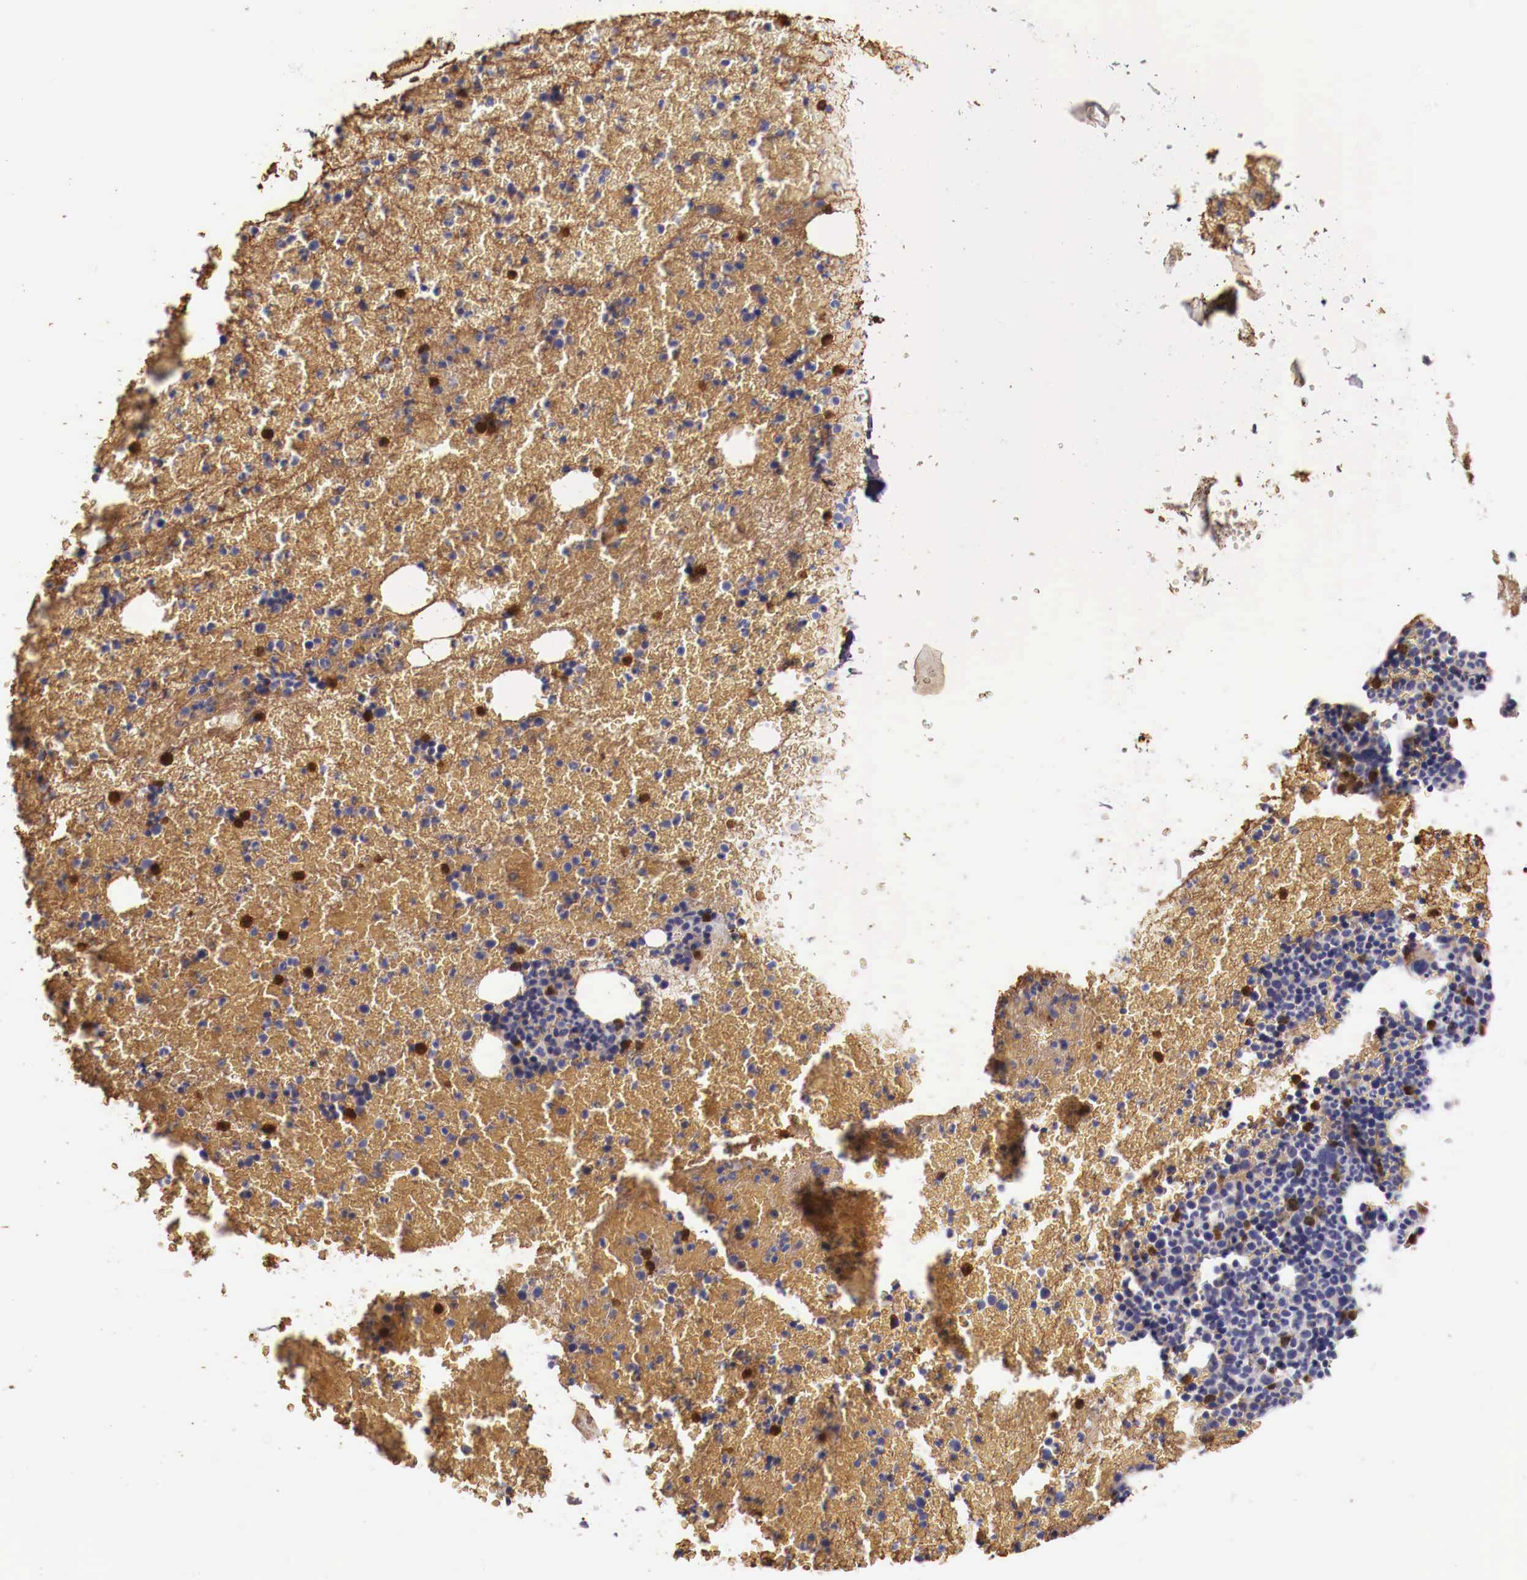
{"staining": {"intensity": "strong", "quantity": "<25%", "location": "cytoplasmic/membranous"}, "tissue": "bone marrow", "cell_type": "Hematopoietic cells", "image_type": "normal", "snomed": [{"axis": "morphology", "description": "Normal tissue, NOS"}, {"axis": "topography", "description": "Bone marrow"}], "caption": "The histopathology image demonstrates immunohistochemical staining of normal bone marrow. There is strong cytoplasmic/membranous staining is appreciated in approximately <25% of hematopoietic cells. The protein of interest is shown in brown color, while the nuclei are stained blue.", "gene": "PITPNA", "patient": {"sex": "female", "age": 53}}